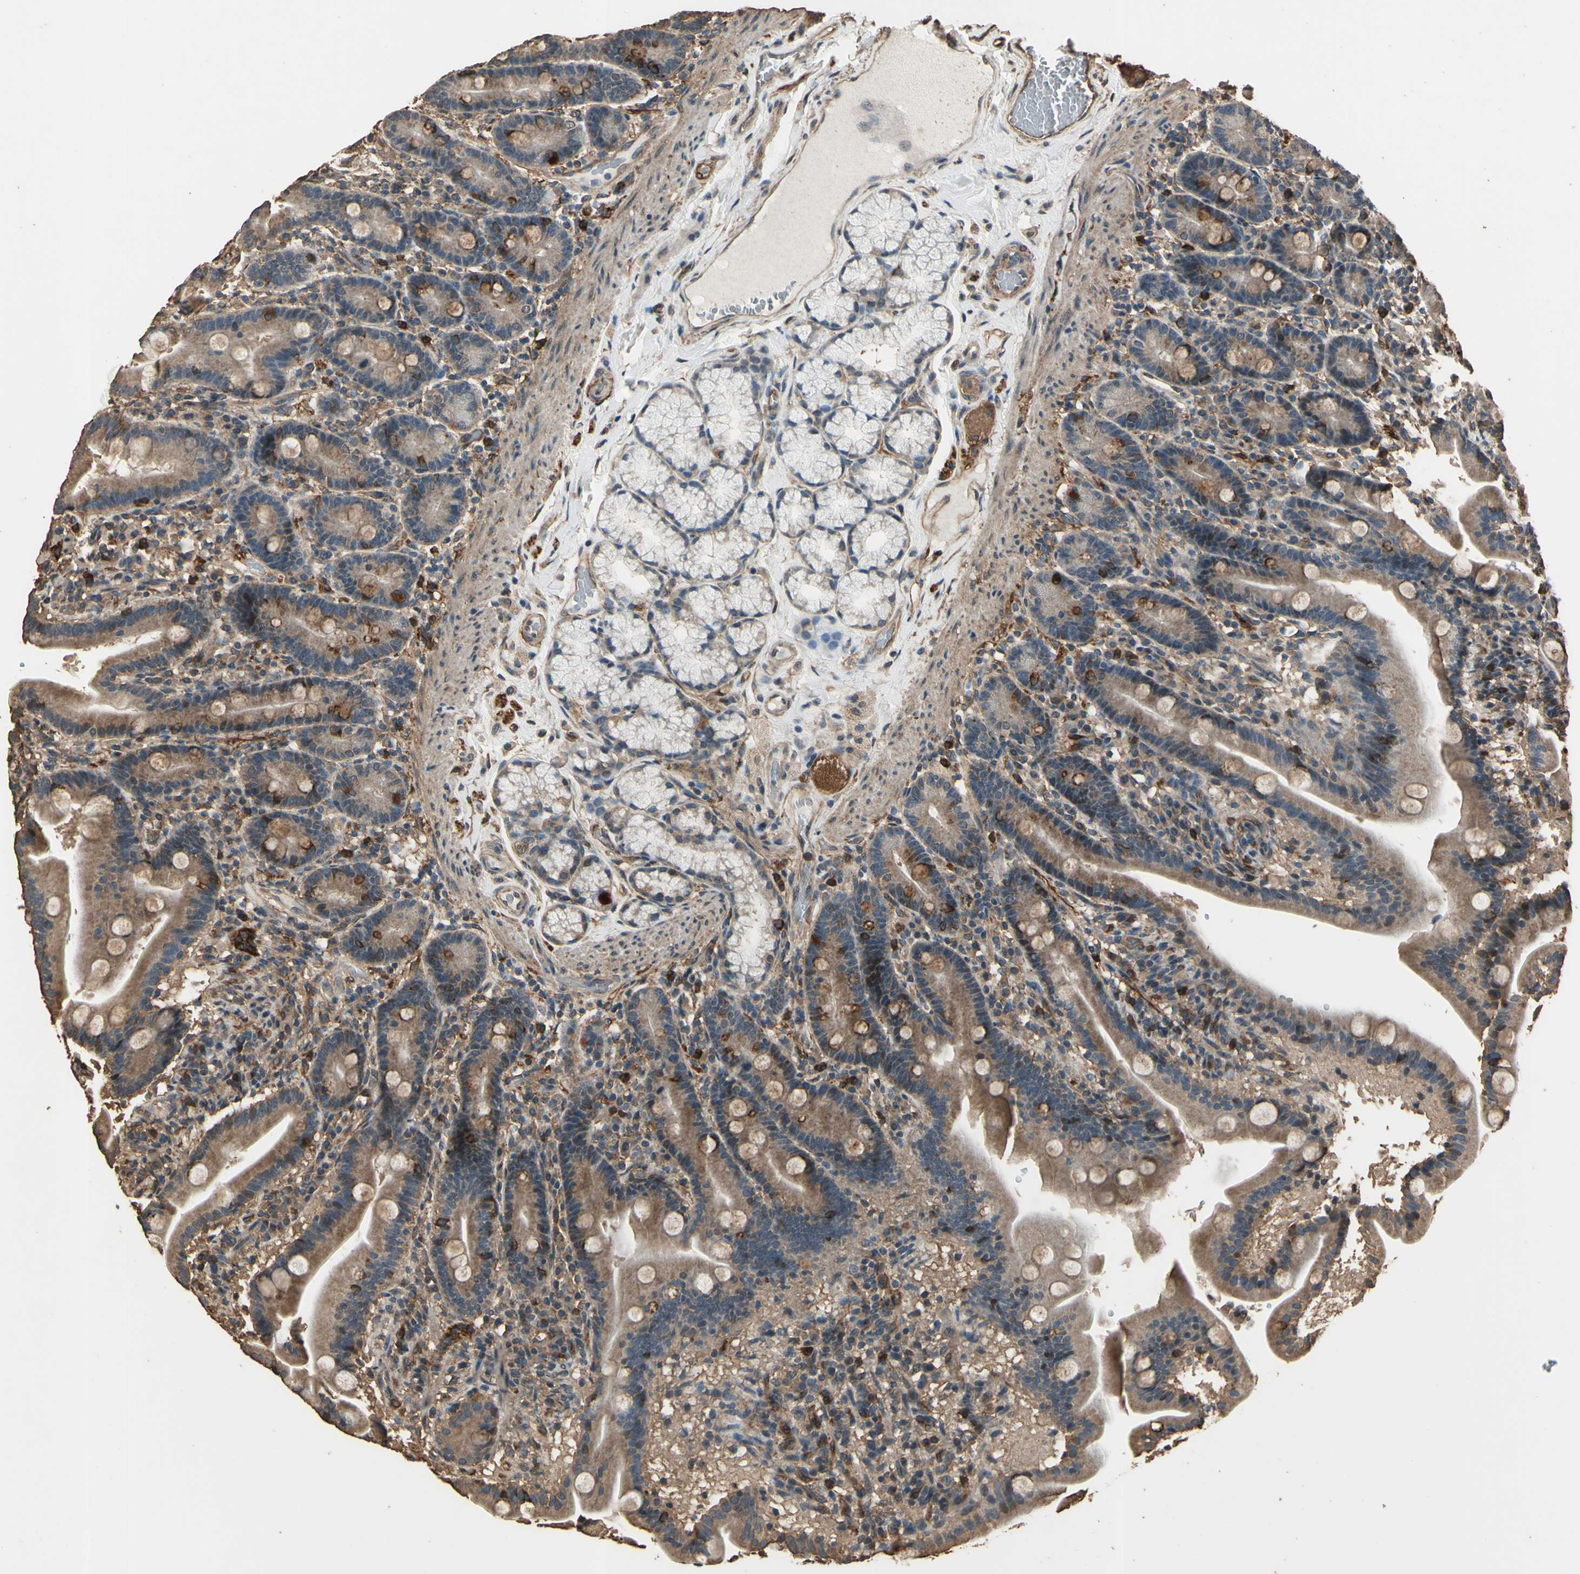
{"staining": {"intensity": "moderate", "quantity": ">75%", "location": "cytoplasmic/membranous"}, "tissue": "duodenum", "cell_type": "Glandular cells", "image_type": "normal", "snomed": [{"axis": "morphology", "description": "Normal tissue, NOS"}, {"axis": "topography", "description": "Duodenum"}], "caption": "This histopathology image demonstrates normal duodenum stained with immunohistochemistry (IHC) to label a protein in brown. The cytoplasmic/membranous of glandular cells show moderate positivity for the protein. Nuclei are counter-stained blue.", "gene": "TSPO", "patient": {"sex": "male", "age": 54}}